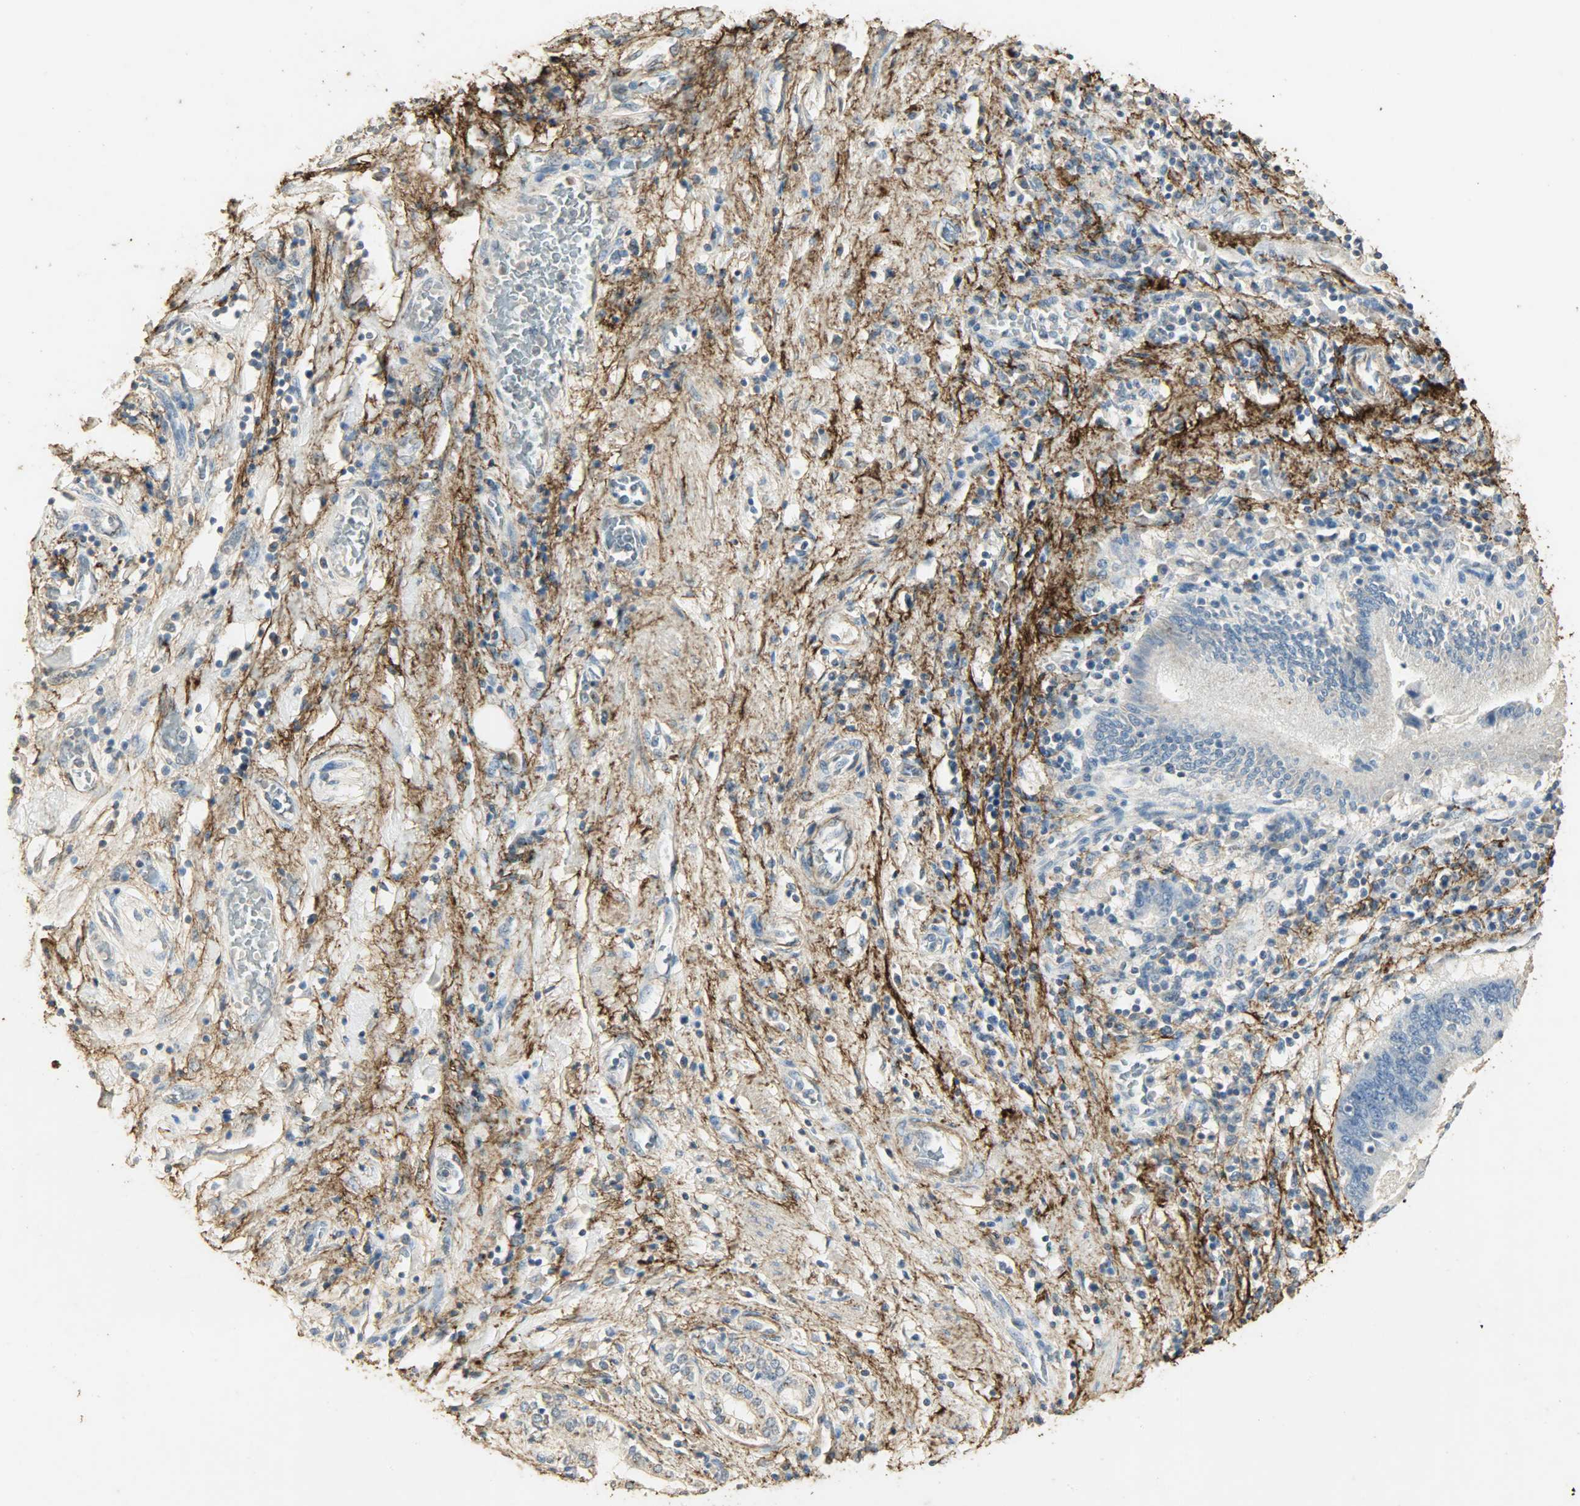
{"staining": {"intensity": "negative", "quantity": "none", "location": "none"}, "tissue": "pancreatic cancer", "cell_type": "Tumor cells", "image_type": "cancer", "snomed": [{"axis": "morphology", "description": "Adenocarcinoma, NOS"}, {"axis": "topography", "description": "Pancreas"}], "caption": "Immunohistochemical staining of human pancreatic adenocarcinoma reveals no significant expression in tumor cells.", "gene": "ASB9", "patient": {"sex": "female", "age": 48}}